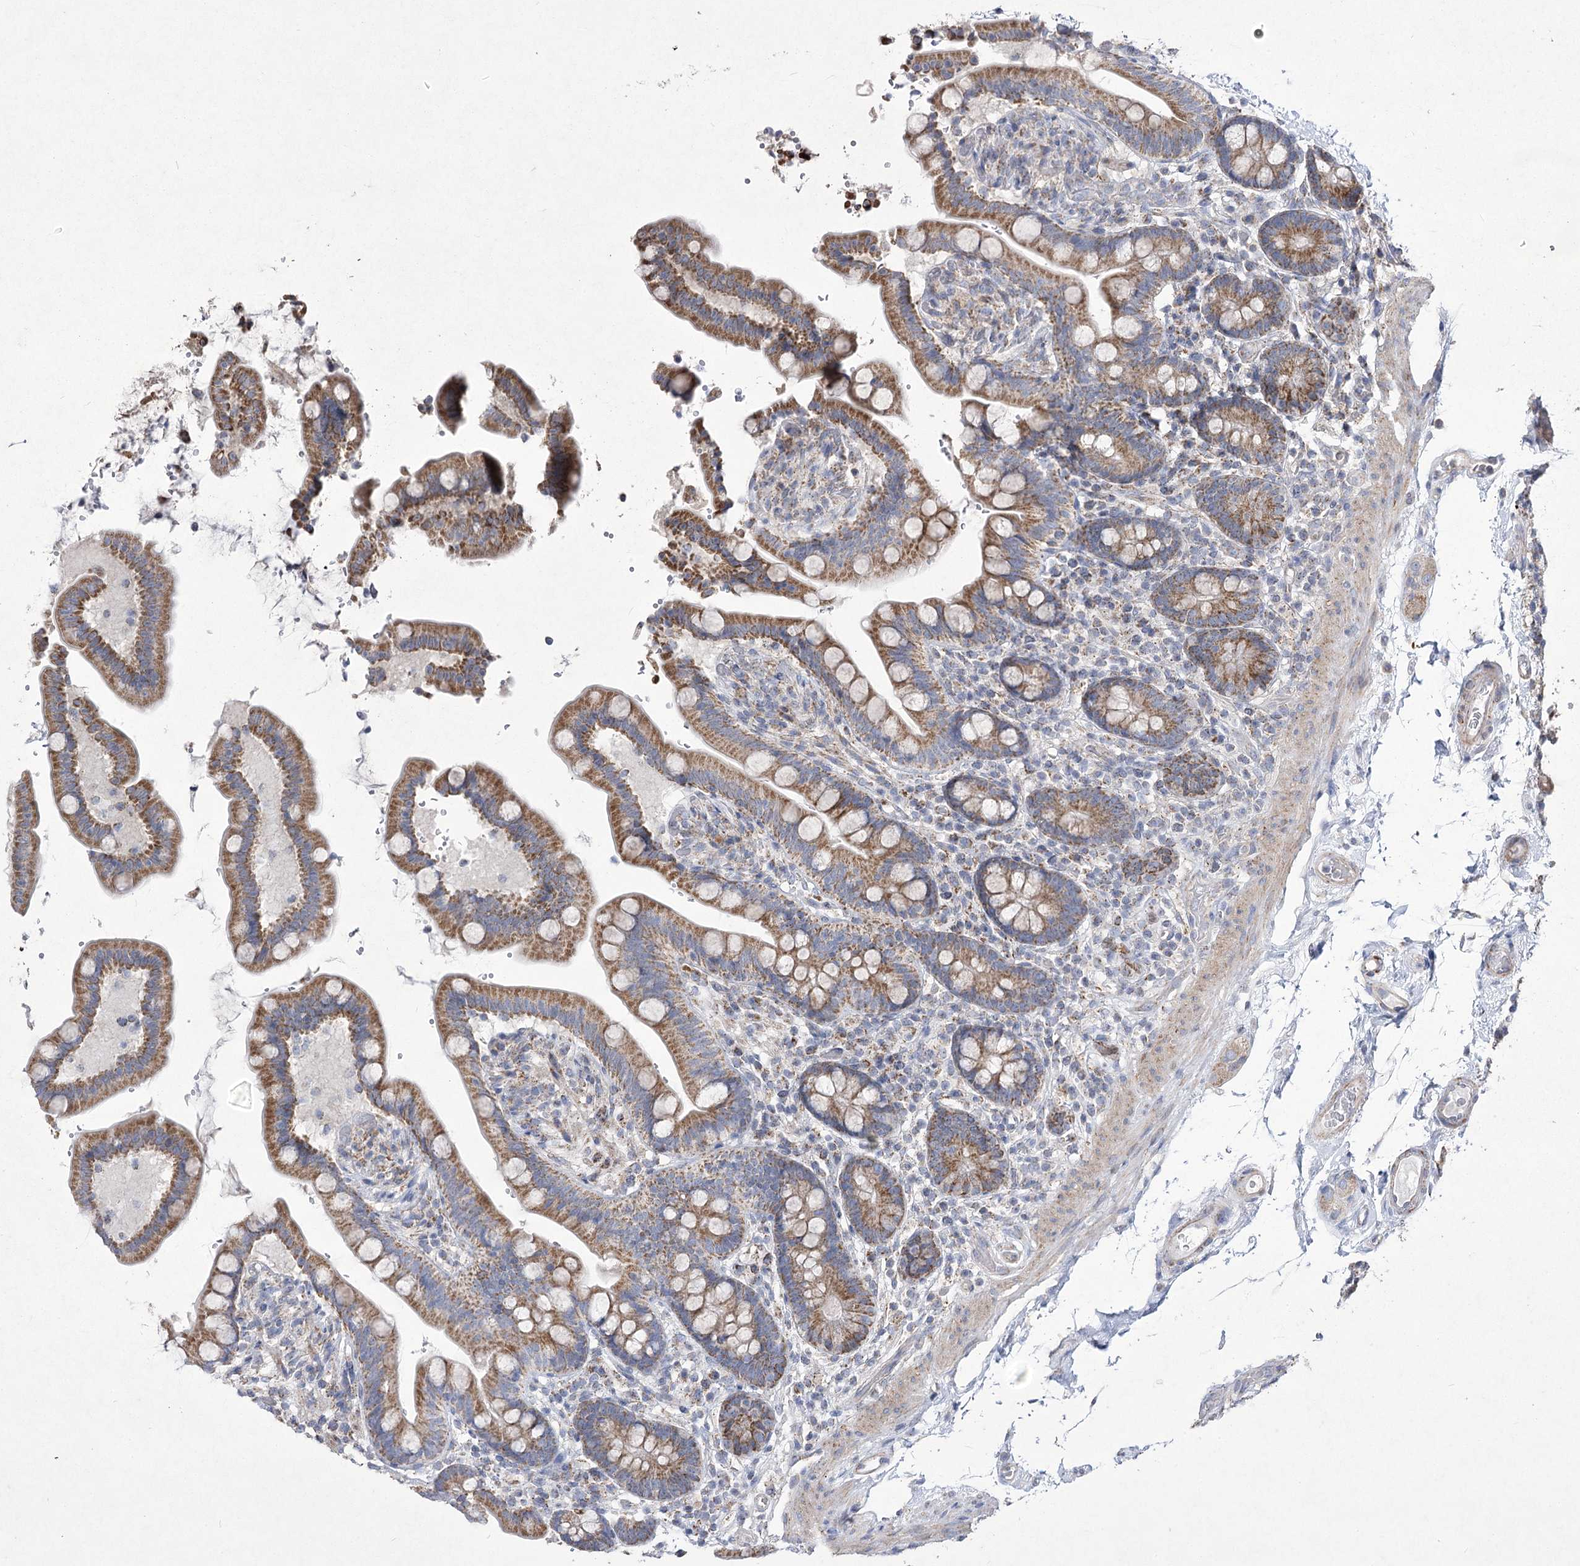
{"staining": {"intensity": "weak", "quantity": "<25%", "location": "cytoplasmic/membranous"}, "tissue": "colon", "cell_type": "Endothelial cells", "image_type": "normal", "snomed": [{"axis": "morphology", "description": "Normal tissue, NOS"}, {"axis": "topography", "description": "Smooth muscle"}, {"axis": "topography", "description": "Colon"}], "caption": "High power microscopy photomicrograph of an IHC photomicrograph of benign colon, revealing no significant staining in endothelial cells. (Stains: DAB (3,3'-diaminobenzidine) immunohistochemistry (IHC) with hematoxylin counter stain, Microscopy: brightfield microscopy at high magnification).", "gene": "PDHB", "patient": {"sex": "male", "age": 73}}